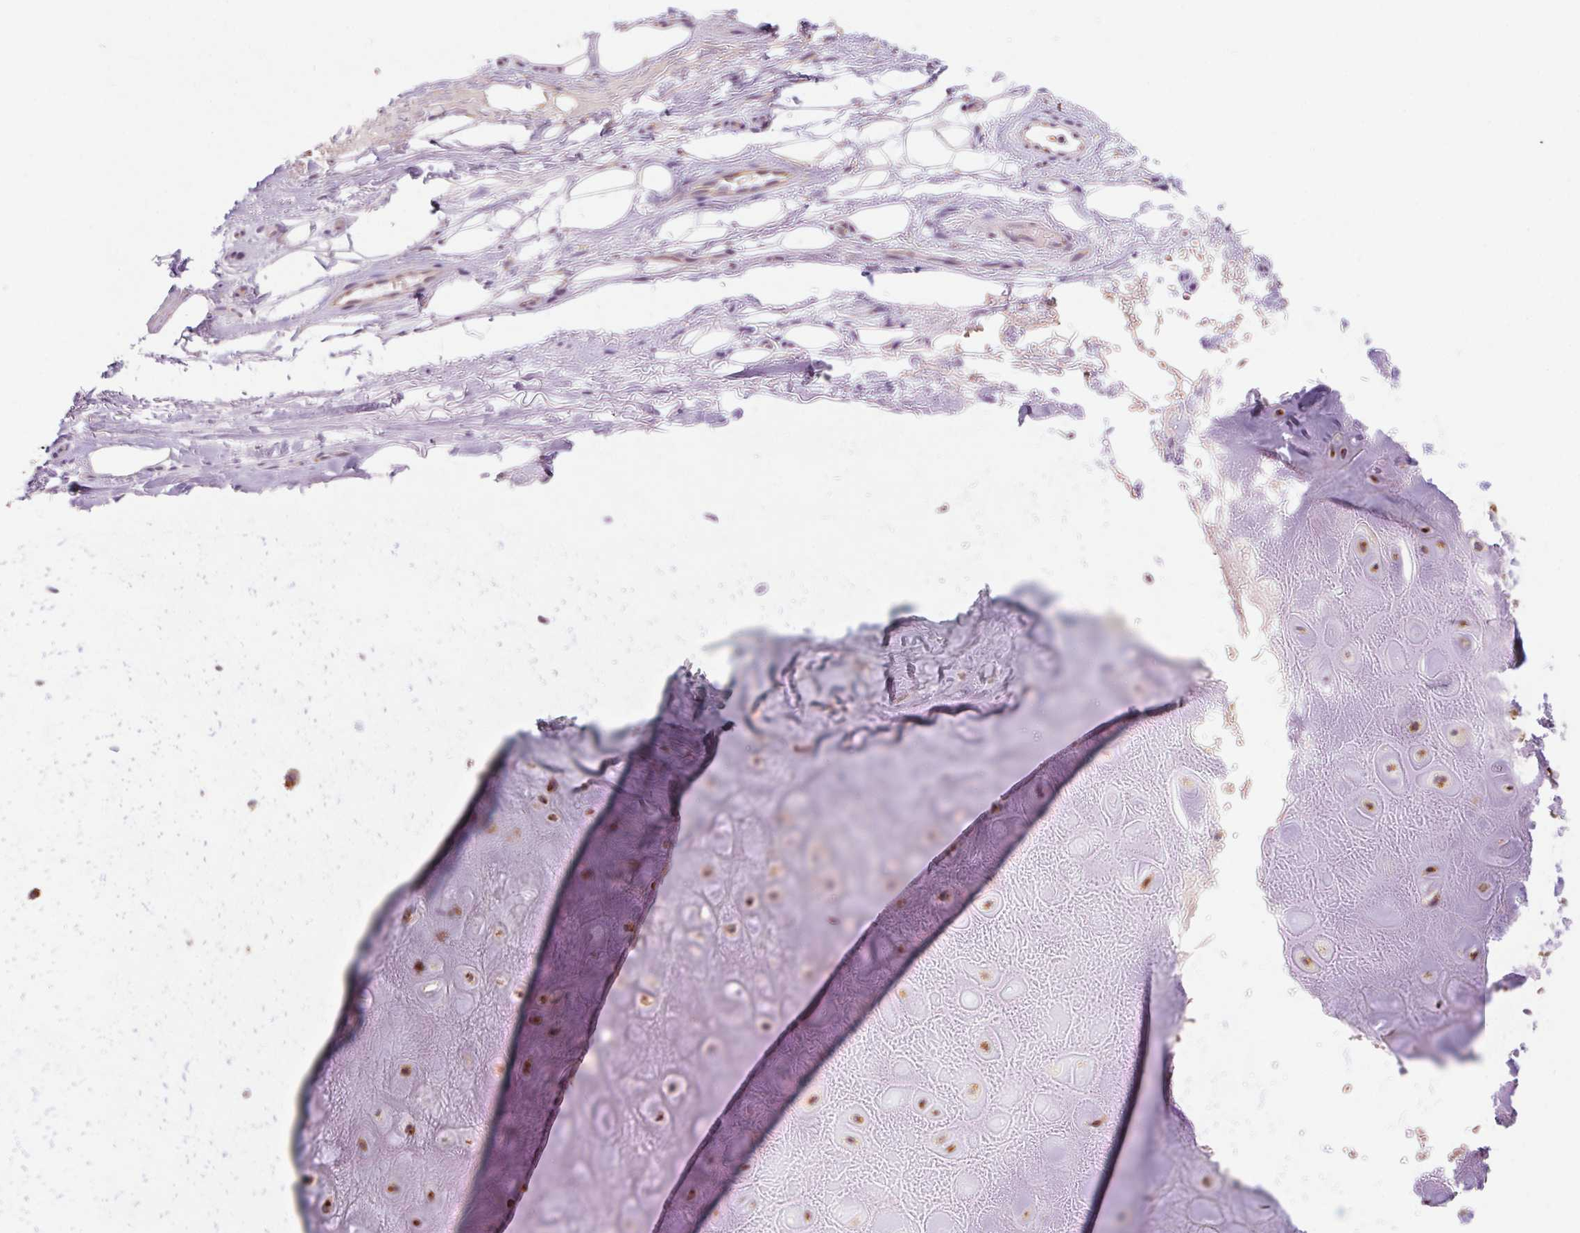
{"staining": {"intensity": "weak", "quantity": "<25%", "location": "cytoplasmic/membranous"}, "tissue": "adipose tissue", "cell_type": "Adipocytes", "image_type": "normal", "snomed": [{"axis": "morphology", "description": "Normal tissue, NOS"}, {"axis": "topography", "description": "Cartilage tissue"}], "caption": "Immunohistochemistry (IHC) histopathology image of benign human adipose tissue stained for a protein (brown), which shows no staining in adipocytes.", "gene": "RAB1A", "patient": {"sex": "male", "age": 65}}